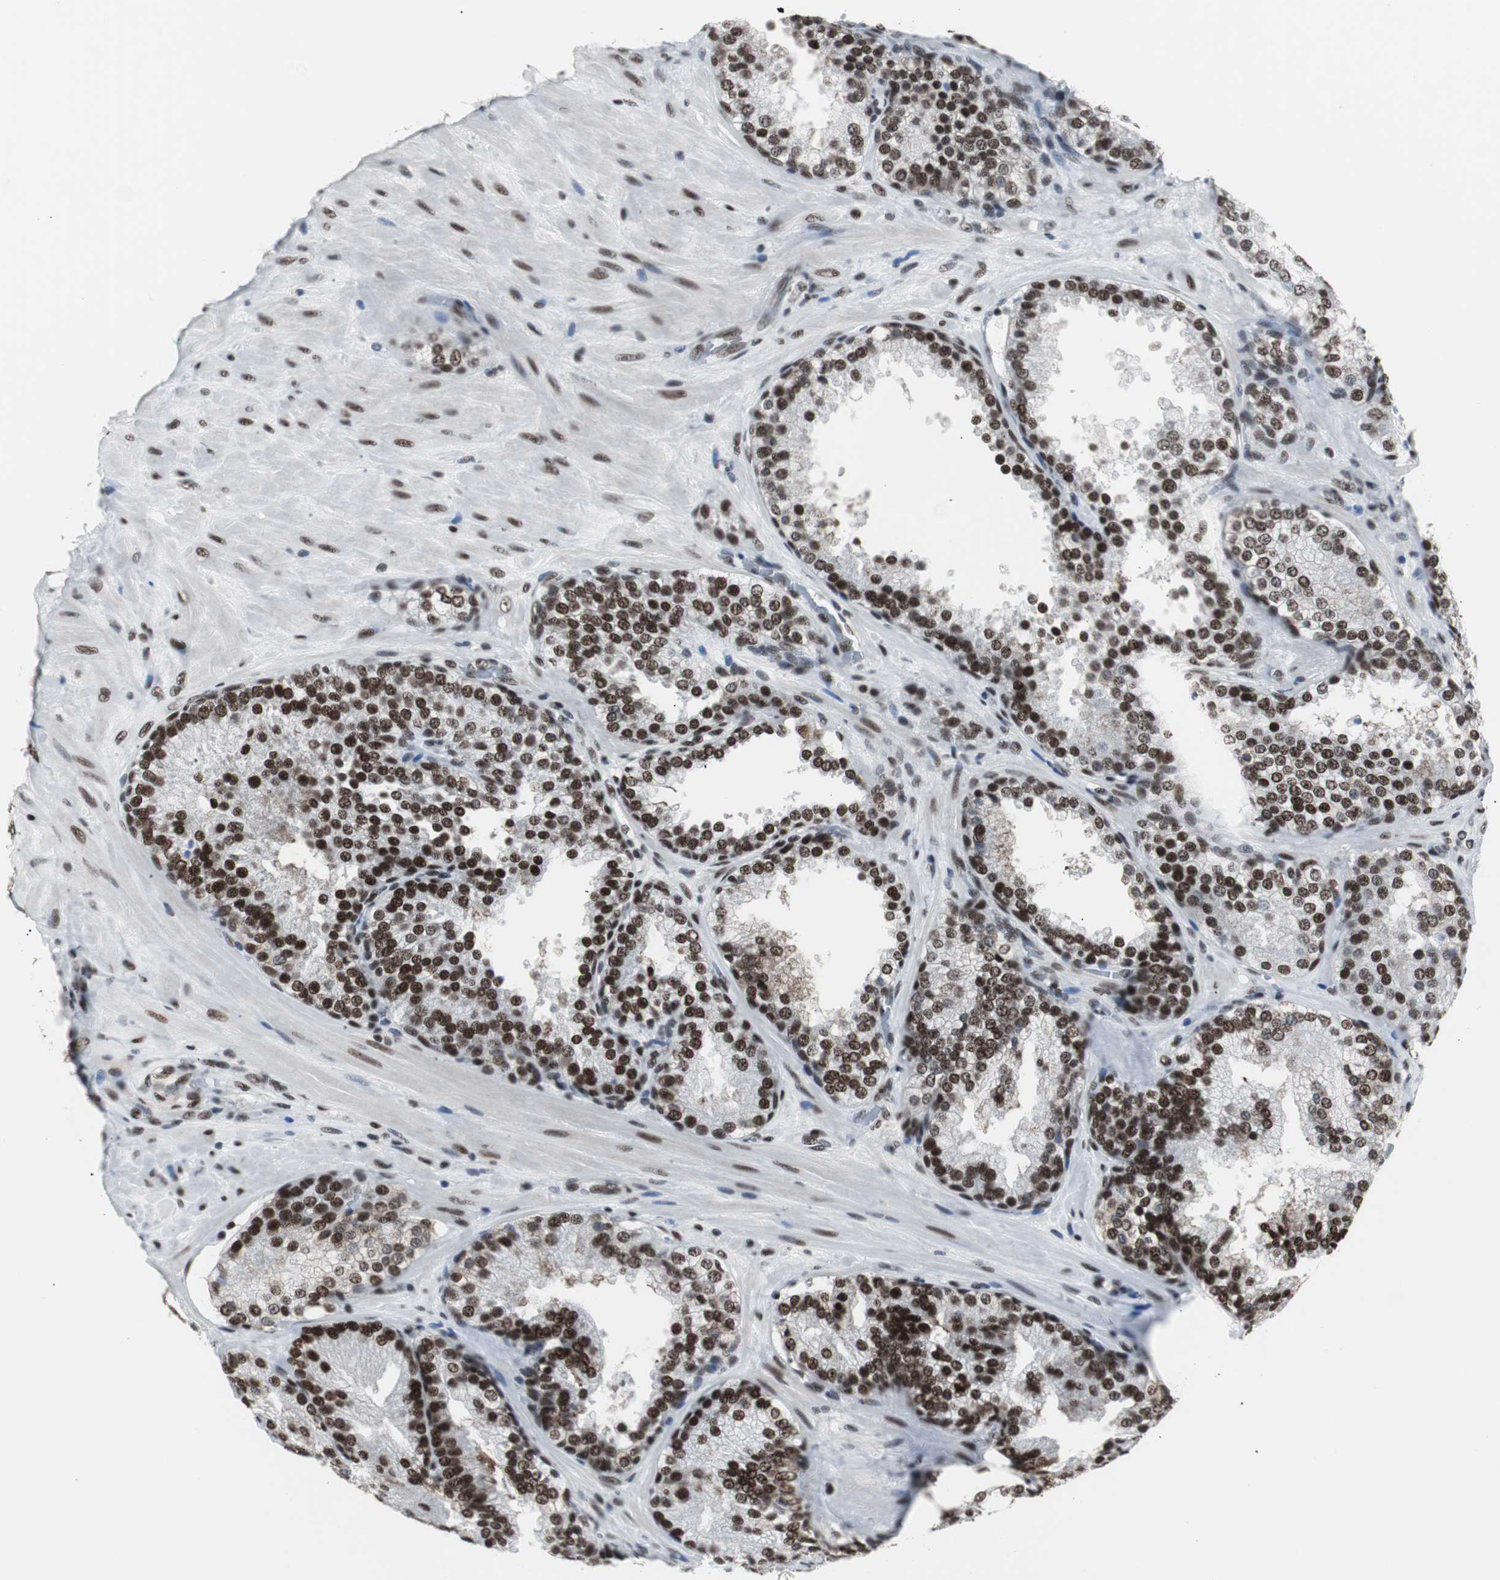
{"staining": {"intensity": "strong", "quantity": ">75%", "location": "nuclear"}, "tissue": "prostate cancer", "cell_type": "Tumor cells", "image_type": "cancer", "snomed": [{"axis": "morphology", "description": "Adenocarcinoma, High grade"}, {"axis": "topography", "description": "Prostate"}], "caption": "Immunohistochemical staining of human prostate cancer exhibits high levels of strong nuclear protein positivity in approximately >75% of tumor cells.", "gene": "XRCC1", "patient": {"sex": "male", "age": 70}}